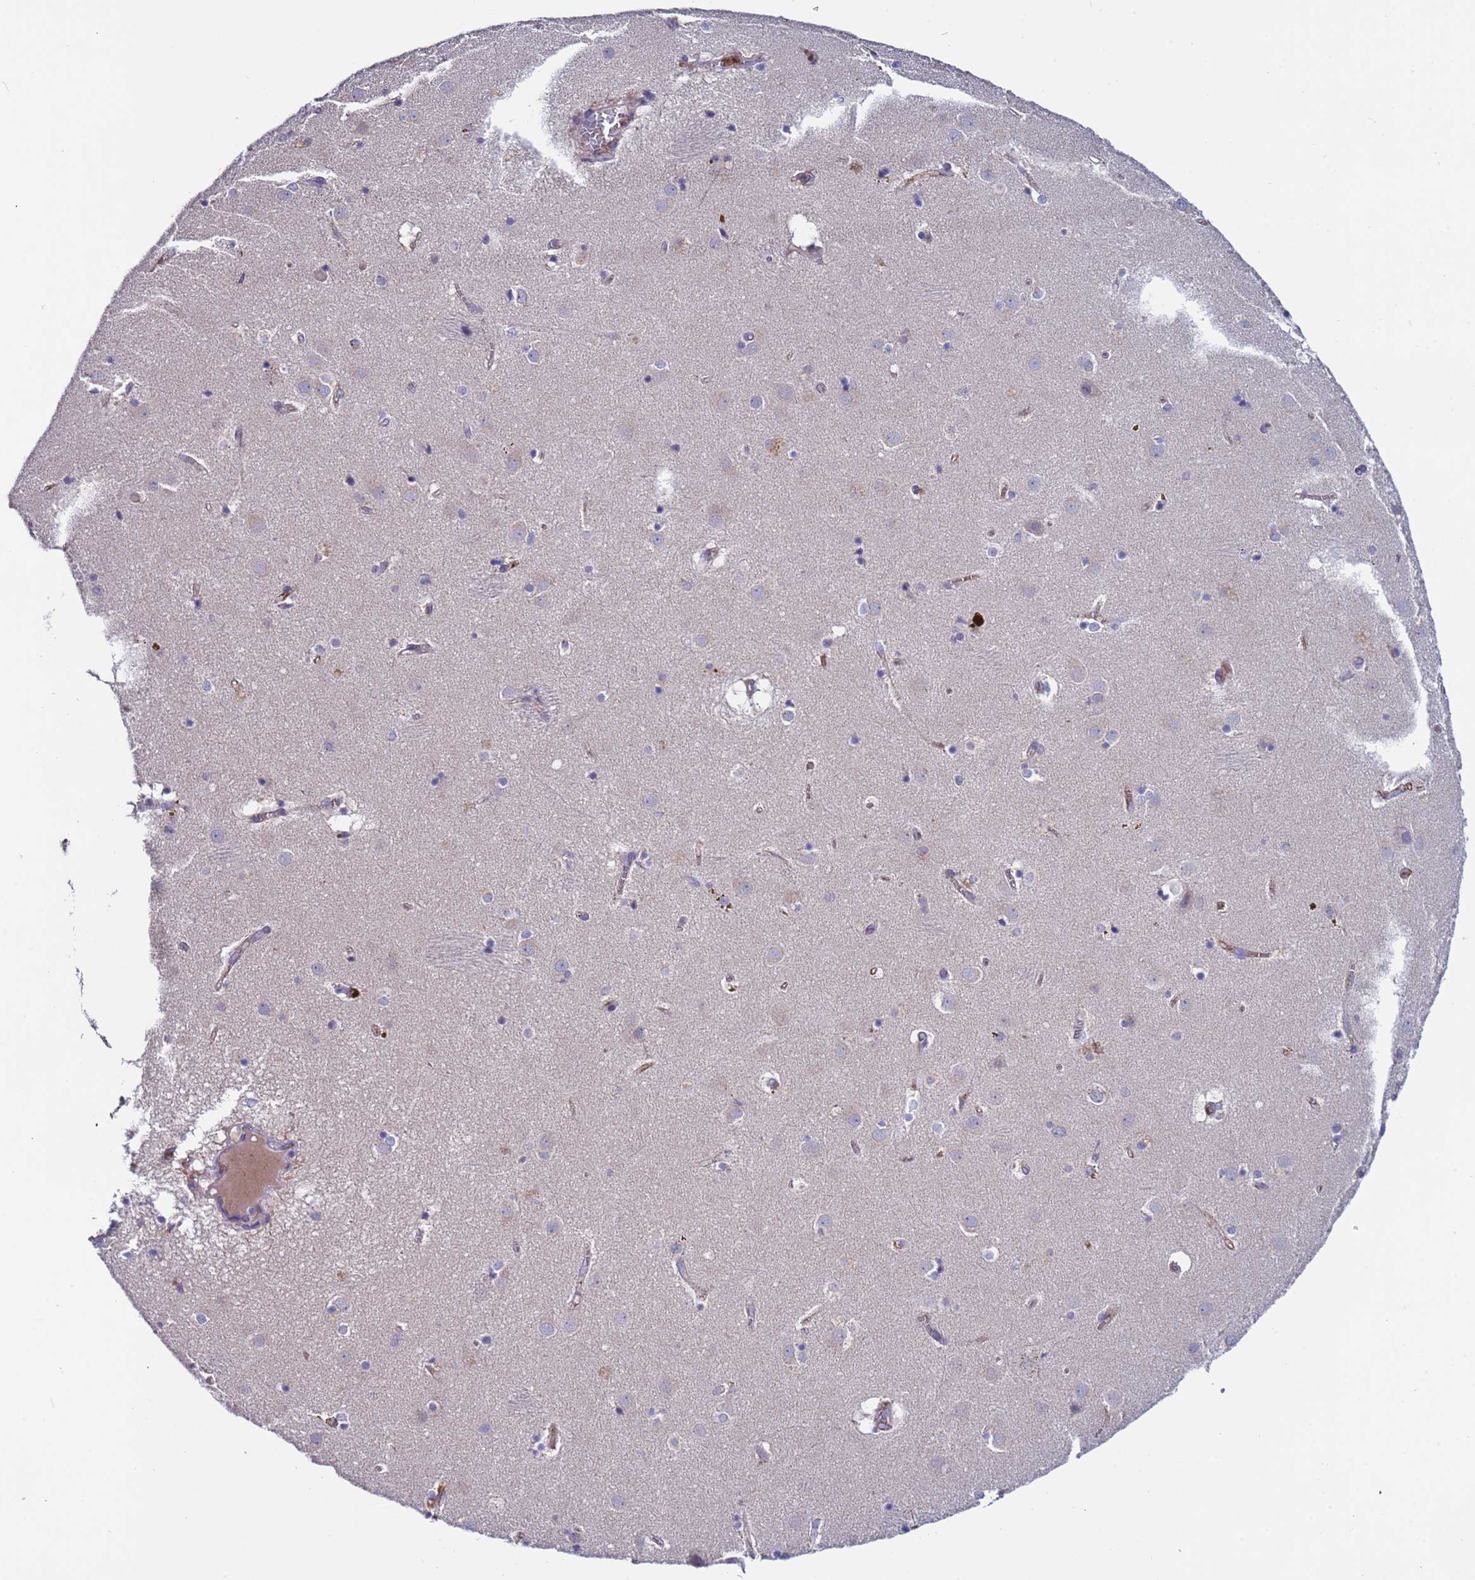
{"staining": {"intensity": "negative", "quantity": "none", "location": "none"}, "tissue": "caudate", "cell_type": "Glial cells", "image_type": "normal", "snomed": [{"axis": "morphology", "description": "Normal tissue, NOS"}, {"axis": "topography", "description": "Lateral ventricle wall"}], "caption": "High magnification brightfield microscopy of unremarkable caudate stained with DAB (brown) and counterstained with hematoxylin (blue): glial cells show no significant positivity. (Immunohistochemistry (ihc), brightfield microscopy, high magnification).", "gene": "ZNF248", "patient": {"sex": "male", "age": 70}}